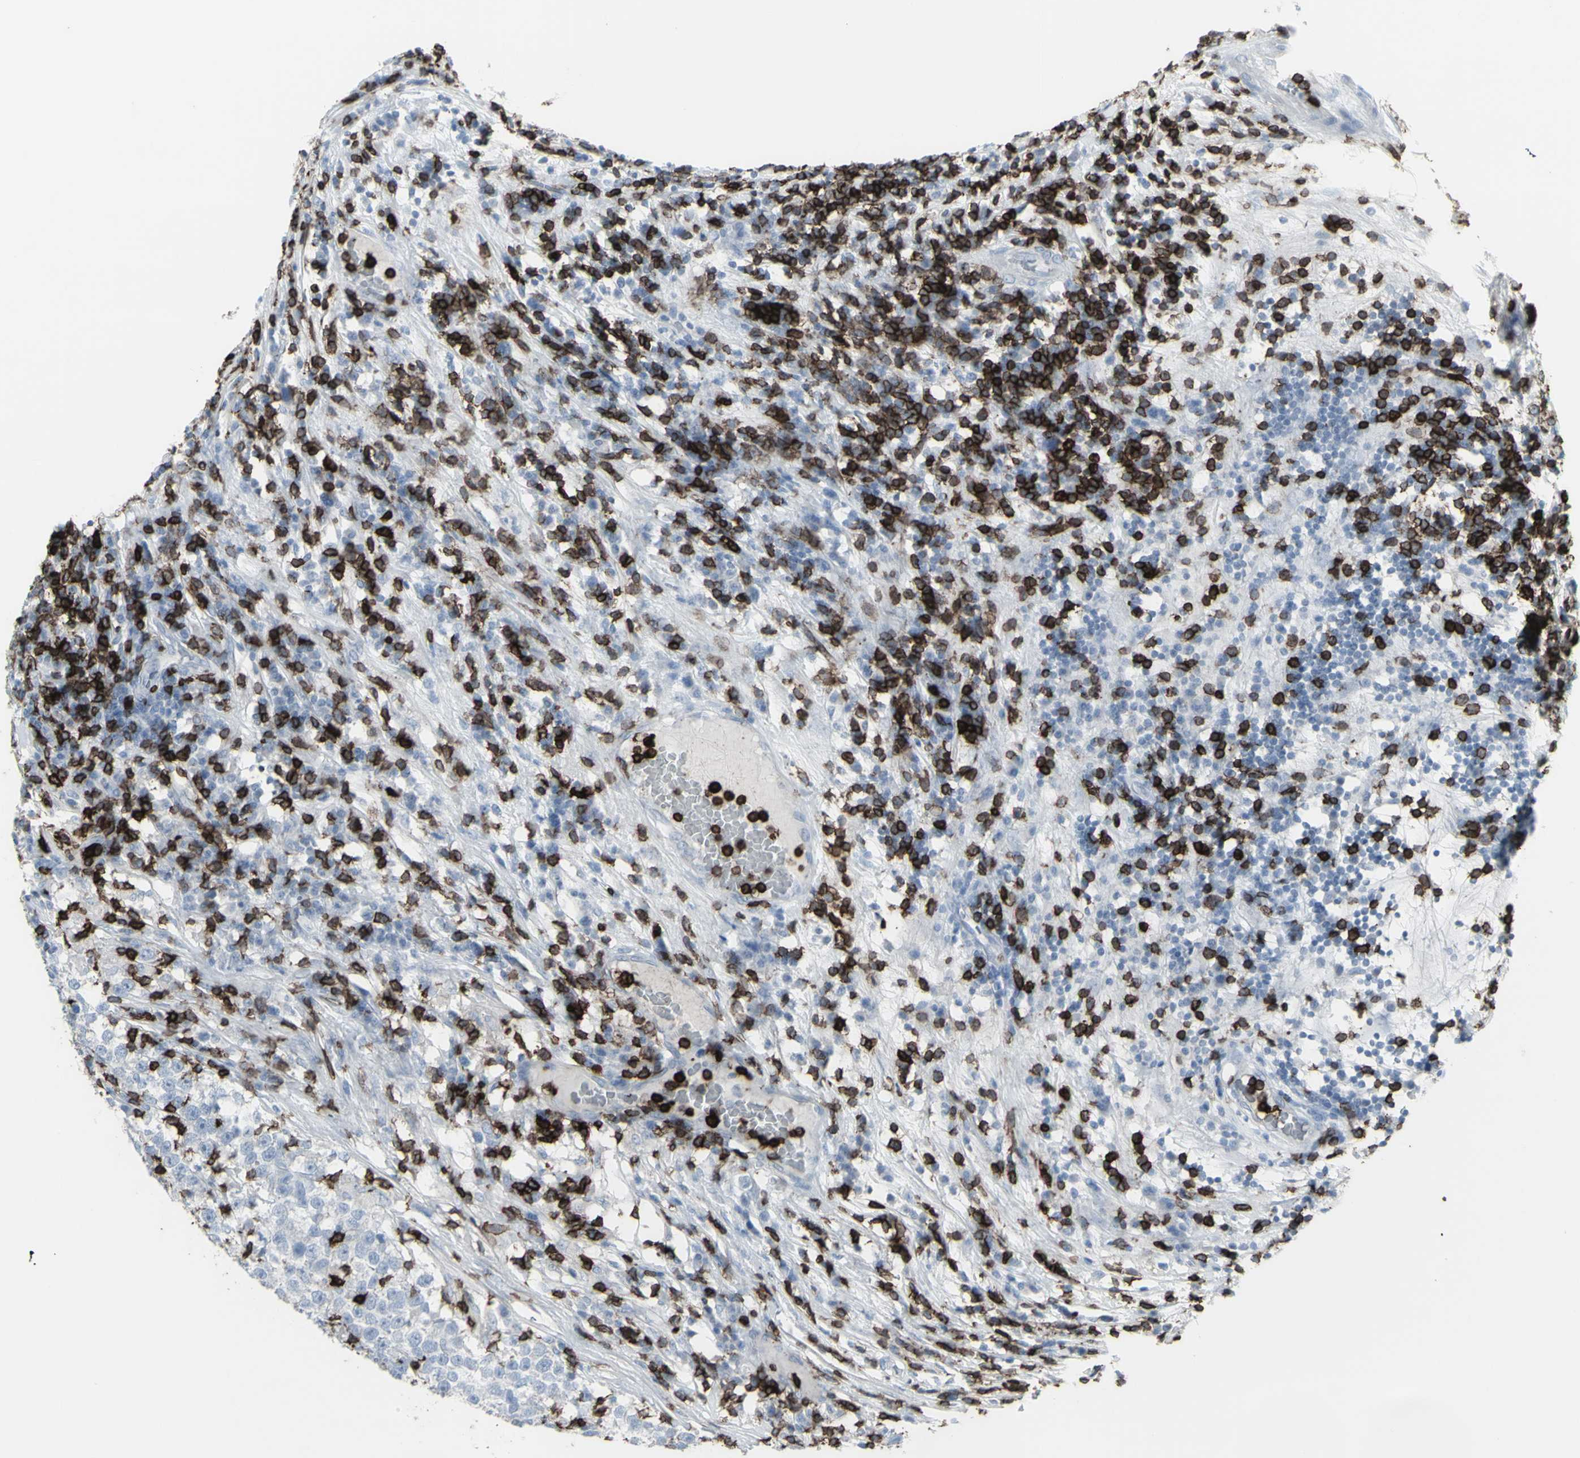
{"staining": {"intensity": "negative", "quantity": "none", "location": "none"}, "tissue": "testis cancer", "cell_type": "Tumor cells", "image_type": "cancer", "snomed": [{"axis": "morphology", "description": "Seminoma, NOS"}, {"axis": "topography", "description": "Testis"}], "caption": "DAB immunohistochemical staining of seminoma (testis) displays no significant expression in tumor cells.", "gene": "CD247", "patient": {"sex": "male", "age": 43}}